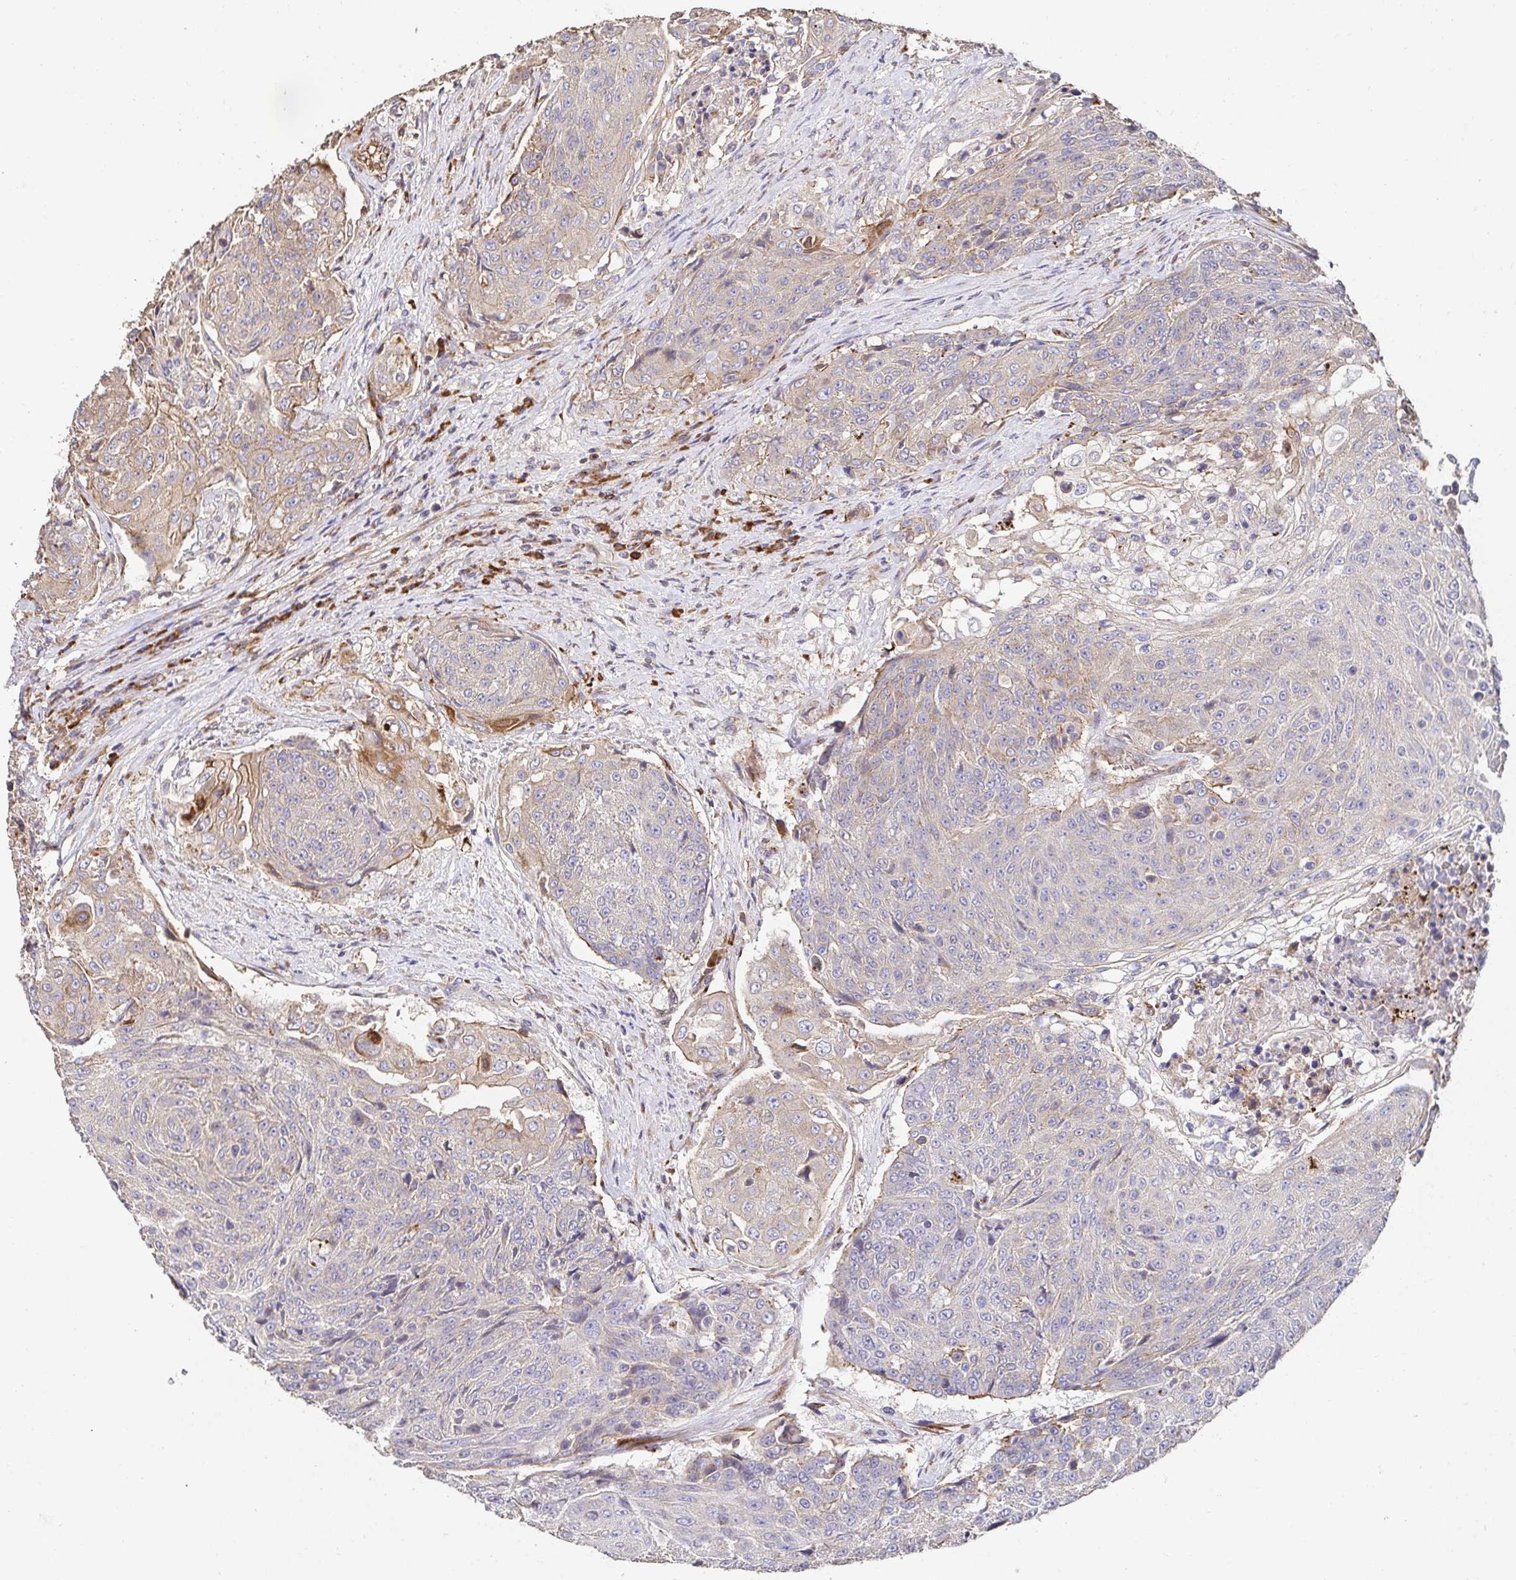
{"staining": {"intensity": "moderate", "quantity": "<25%", "location": "cytoplasmic/membranous"}, "tissue": "urothelial cancer", "cell_type": "Tumor cells", "image_type": "cancer", "snomed": [{"axis": "morphology", "description": "Urothelial carcinoma, High grade"}, {"axis": "topography", "description": "Urinary bladder"}], "caption": "Approximately <25% of tumor cells in human urothelial carcinoma (high-grade) demonstrate moderate cytoplasmic/membranous protein staining as visualized by brown immunohistochemical staining.", "gene": "APBB1", "patient": {"sex": "female", "age": 63}}